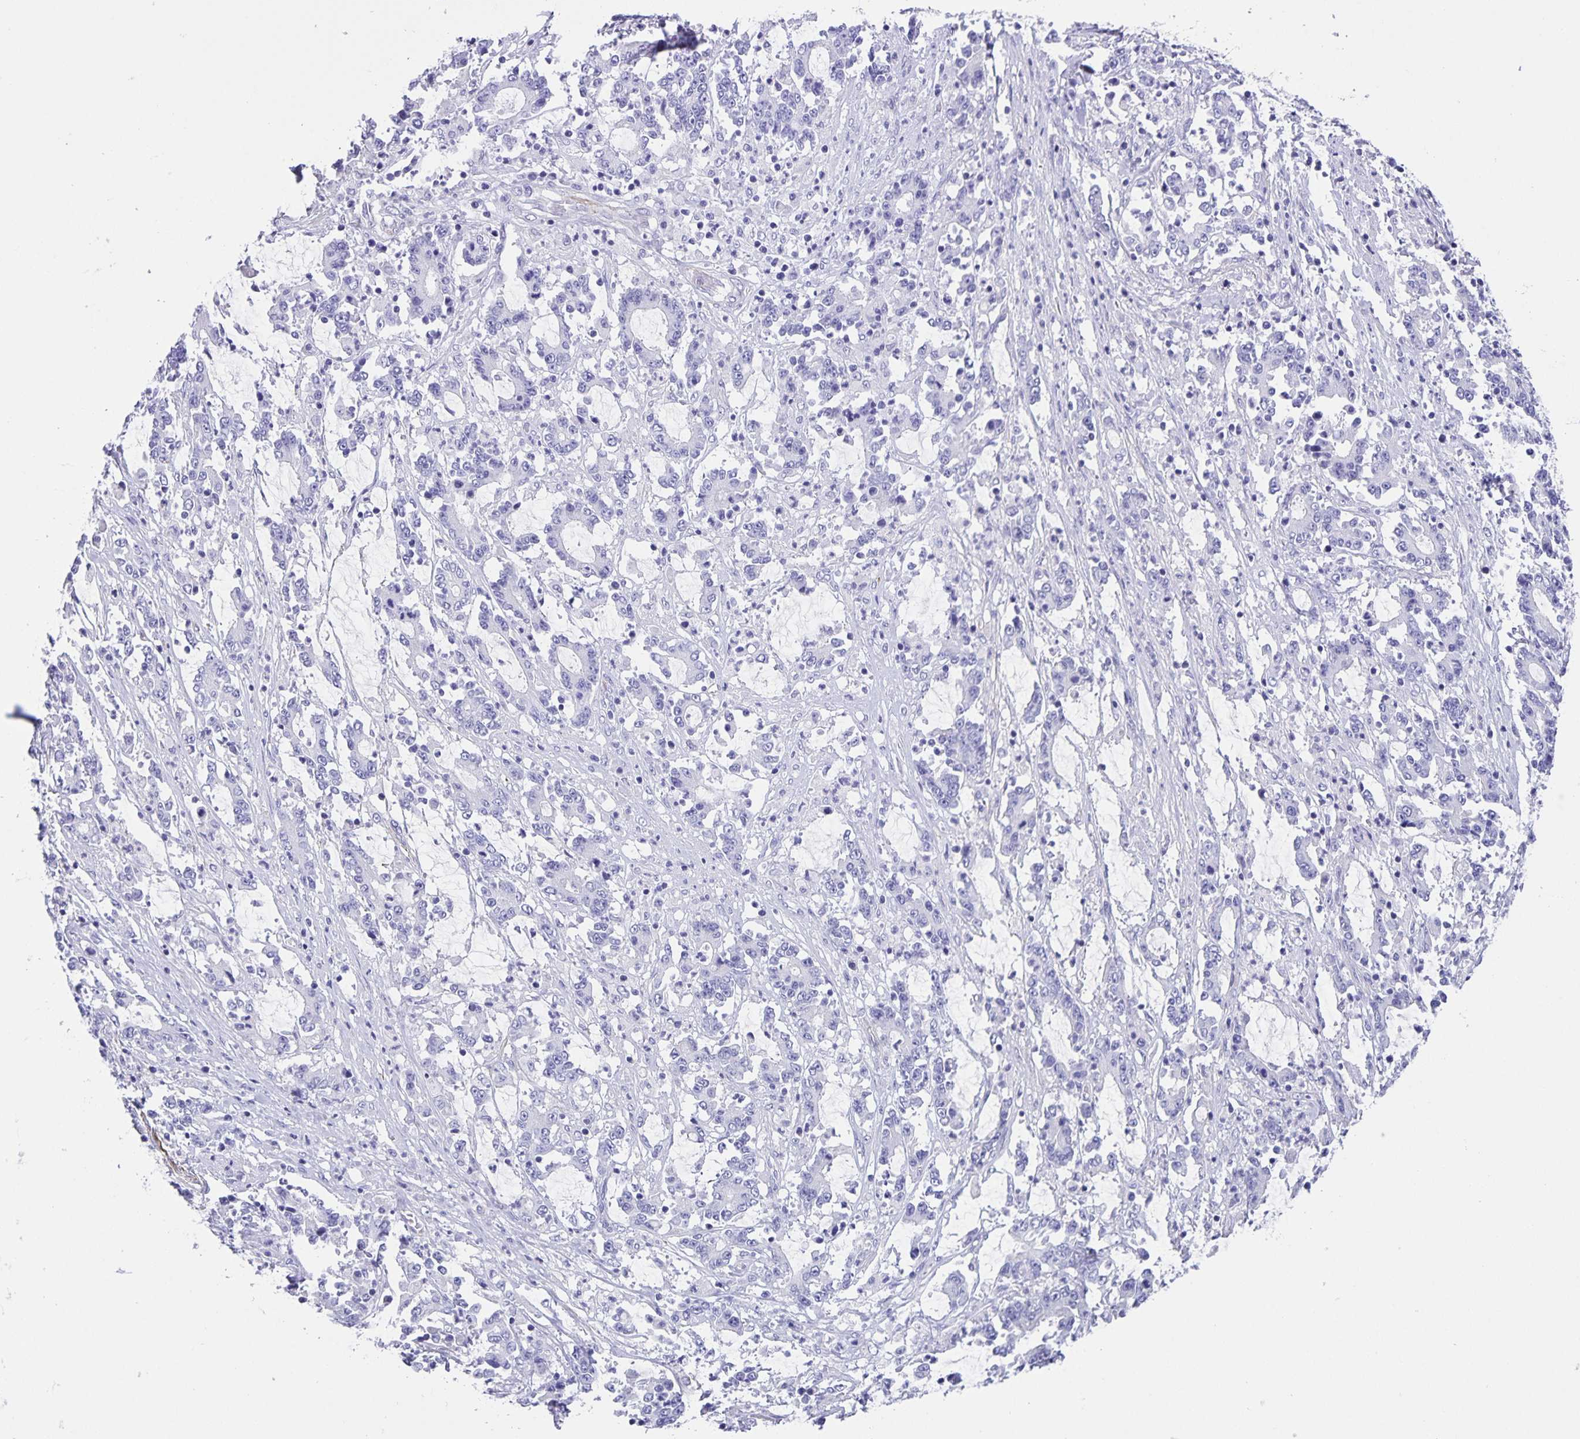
{"staining": {"intensity": "negative", "quantity": "none", "location": "none"}, "tissue": "stomach cancer", "cell_type": "Tumor cells", "image_type": "cancer", "snomed": [{"axis": "morphology", "description": "Adenocarcinoma, NOS"}, {"axis": "topography", "description": "Stomach, upper"}], "caption": "Immunohistochemistry image of human stomach cancer (adenocarcinoma) stained for a protein (brown), which reveals no expression in tumor cells. The staining is performed using DAB (3,3'-diaminobenzidine) brown chromogen with nuclei counter-stained in using hematoxylin.", "gene": "UBQLN3", "patient": {"sex": "male", "age": 68}}